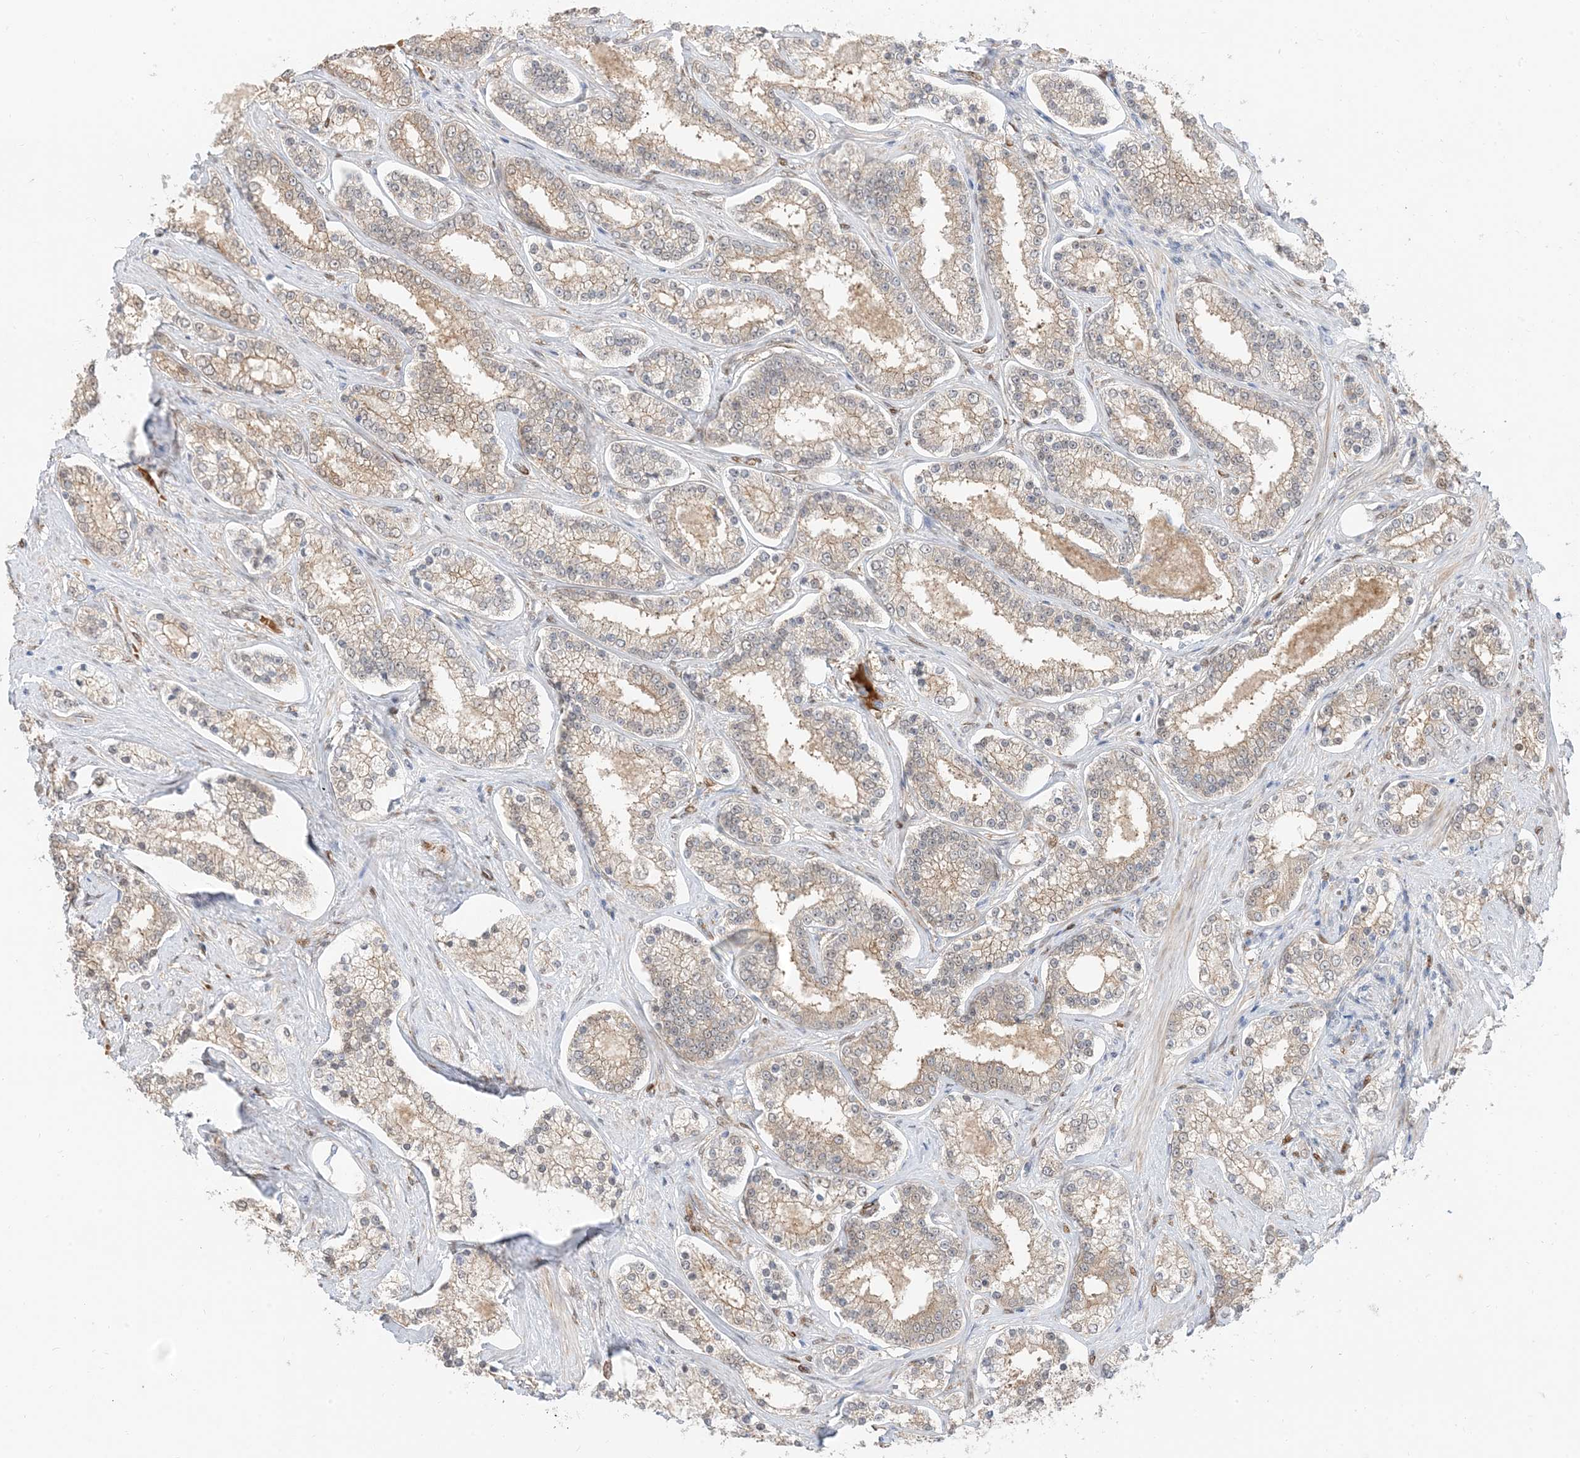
{"staining": {"intensity": "weak", "quantity": "25%-75%", "location": "cytoplasmic/membranous"}, "tissue": "prostate cancer", "cell_type": "Tumor cells", "image_type": "cancer", "snomed": [{"axis": "morphology", "description": "Normal tissue, NOS"}, {"axis": "morphology", "description": "Adenocarcinoma, High grade"}, {"axis": "topography", "description": "Prostate"}], "caption": "Prostate cancer (high-grade adenocarcinoma) stained with a protein marker reveals weak staining in tumor cells.", "gene": "RIN1", "patient": {"sex": "male", "age": 83}}